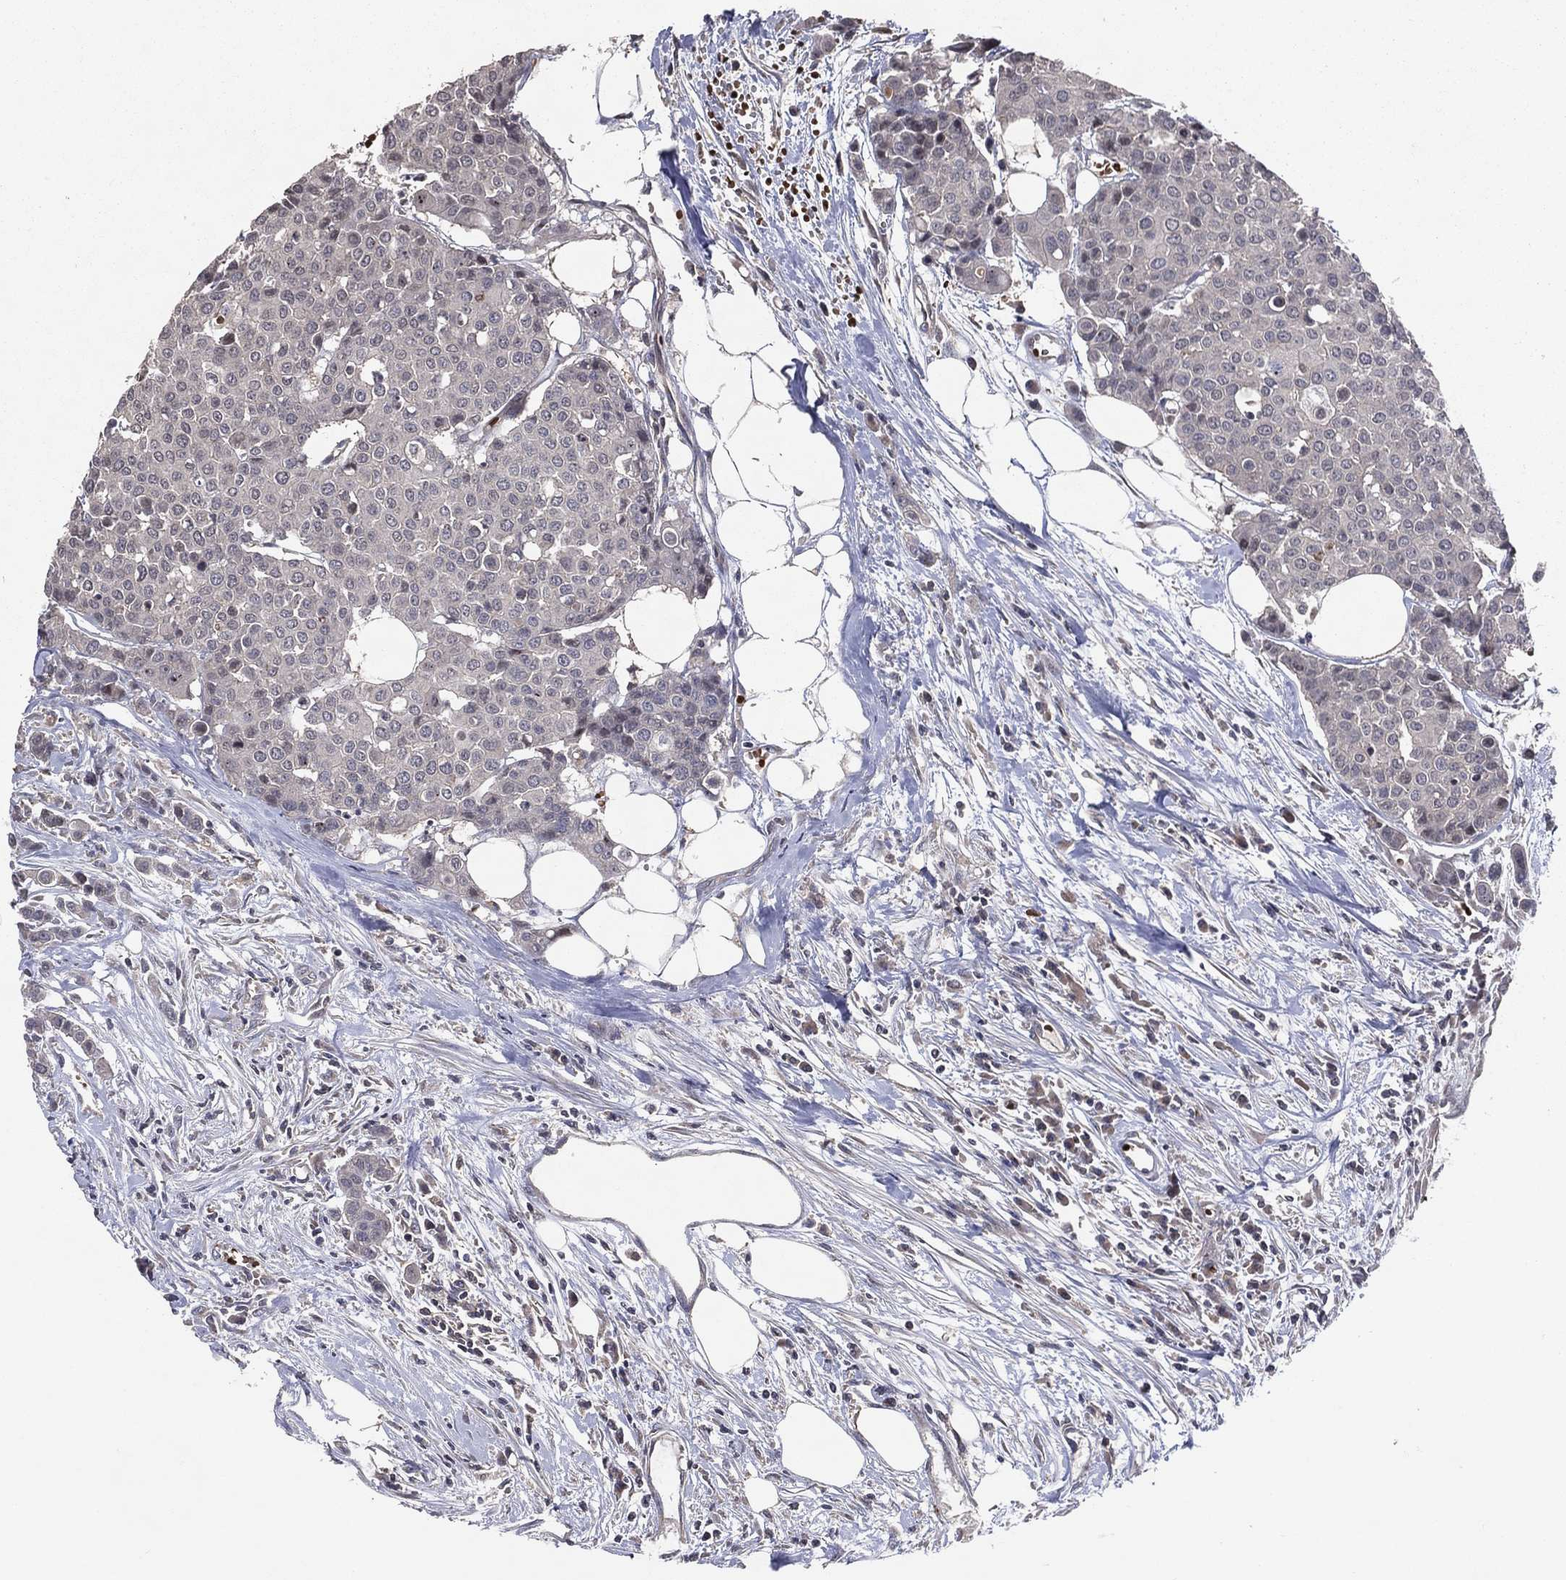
{"staining": {"intensity": "negative", "quantity": "none", "location": "none"}, "tissue": "carcinoid", "cell_type": "Tumor cells", "image_type": "cancer", "snomed": [{"axis": "morphology", "description": "Carcinoid, malignant, NOS"}, {"axis": "topography", "description": "Colon"}], "caption": "Carcinoid (malignant) stained for a protein using IHC demonstrates no expression tumor cells.", "gene": "DNAH7", "patient": {"sex": "male", "age": 81}}